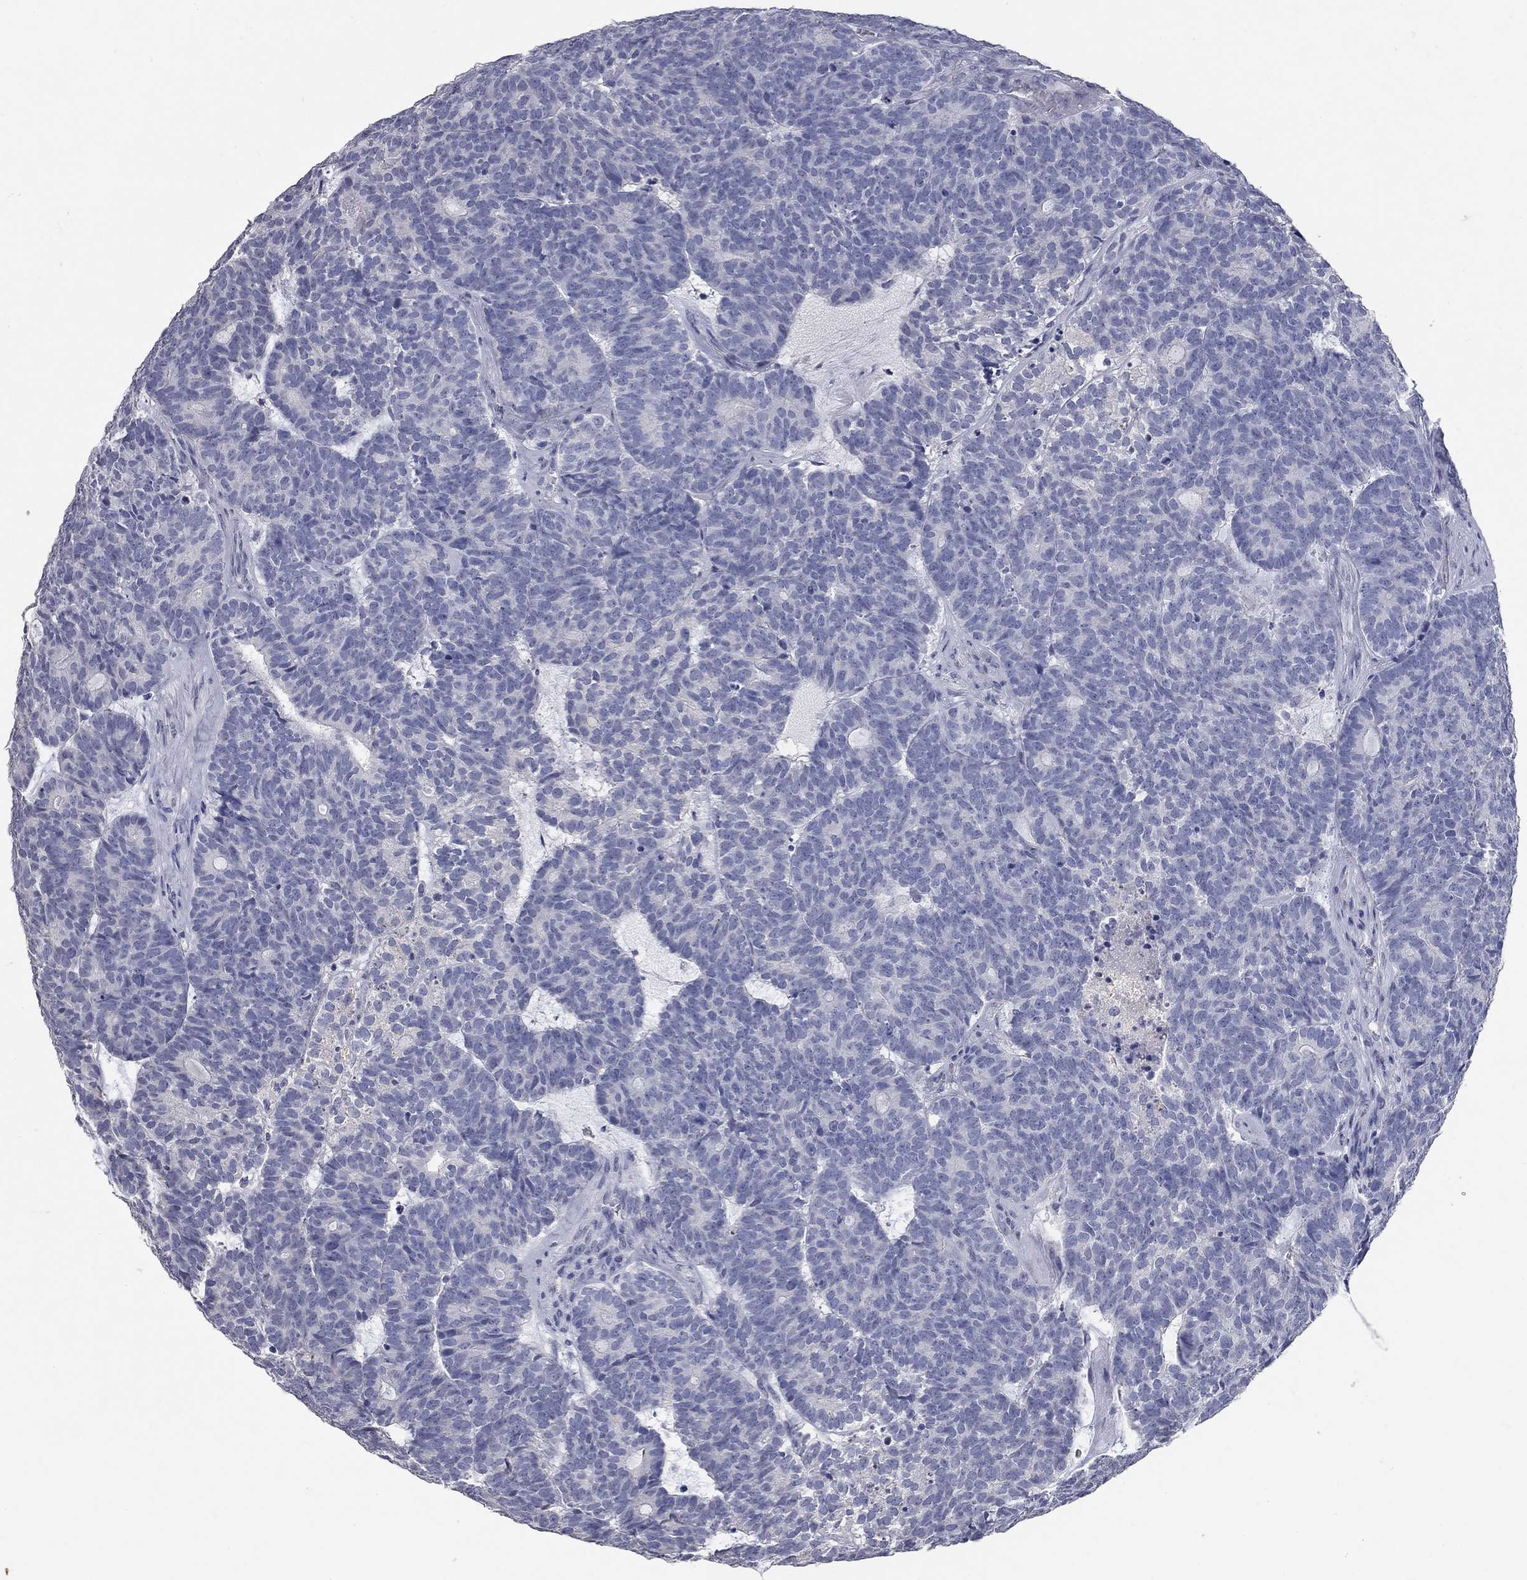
{"staining": {"intensity": "negative", "quantity": "none", "location": "none"}, "tissue": "head and neck cancer", "cell_type": "Tumor cells", "image_type": "cancer", "snomed": [{"axis": "morphology", "description": "Adenocarcinoma, NOS"}, {"axis": "topography", "description": "Head-Neck"}], "caption": "IHC image of human head and neck adenocarcinoma stained for a protein (brown), which displays no positivity in tumor cells.", "gene": "SYT12", "patient": {"sex": "female", "age": 81}}